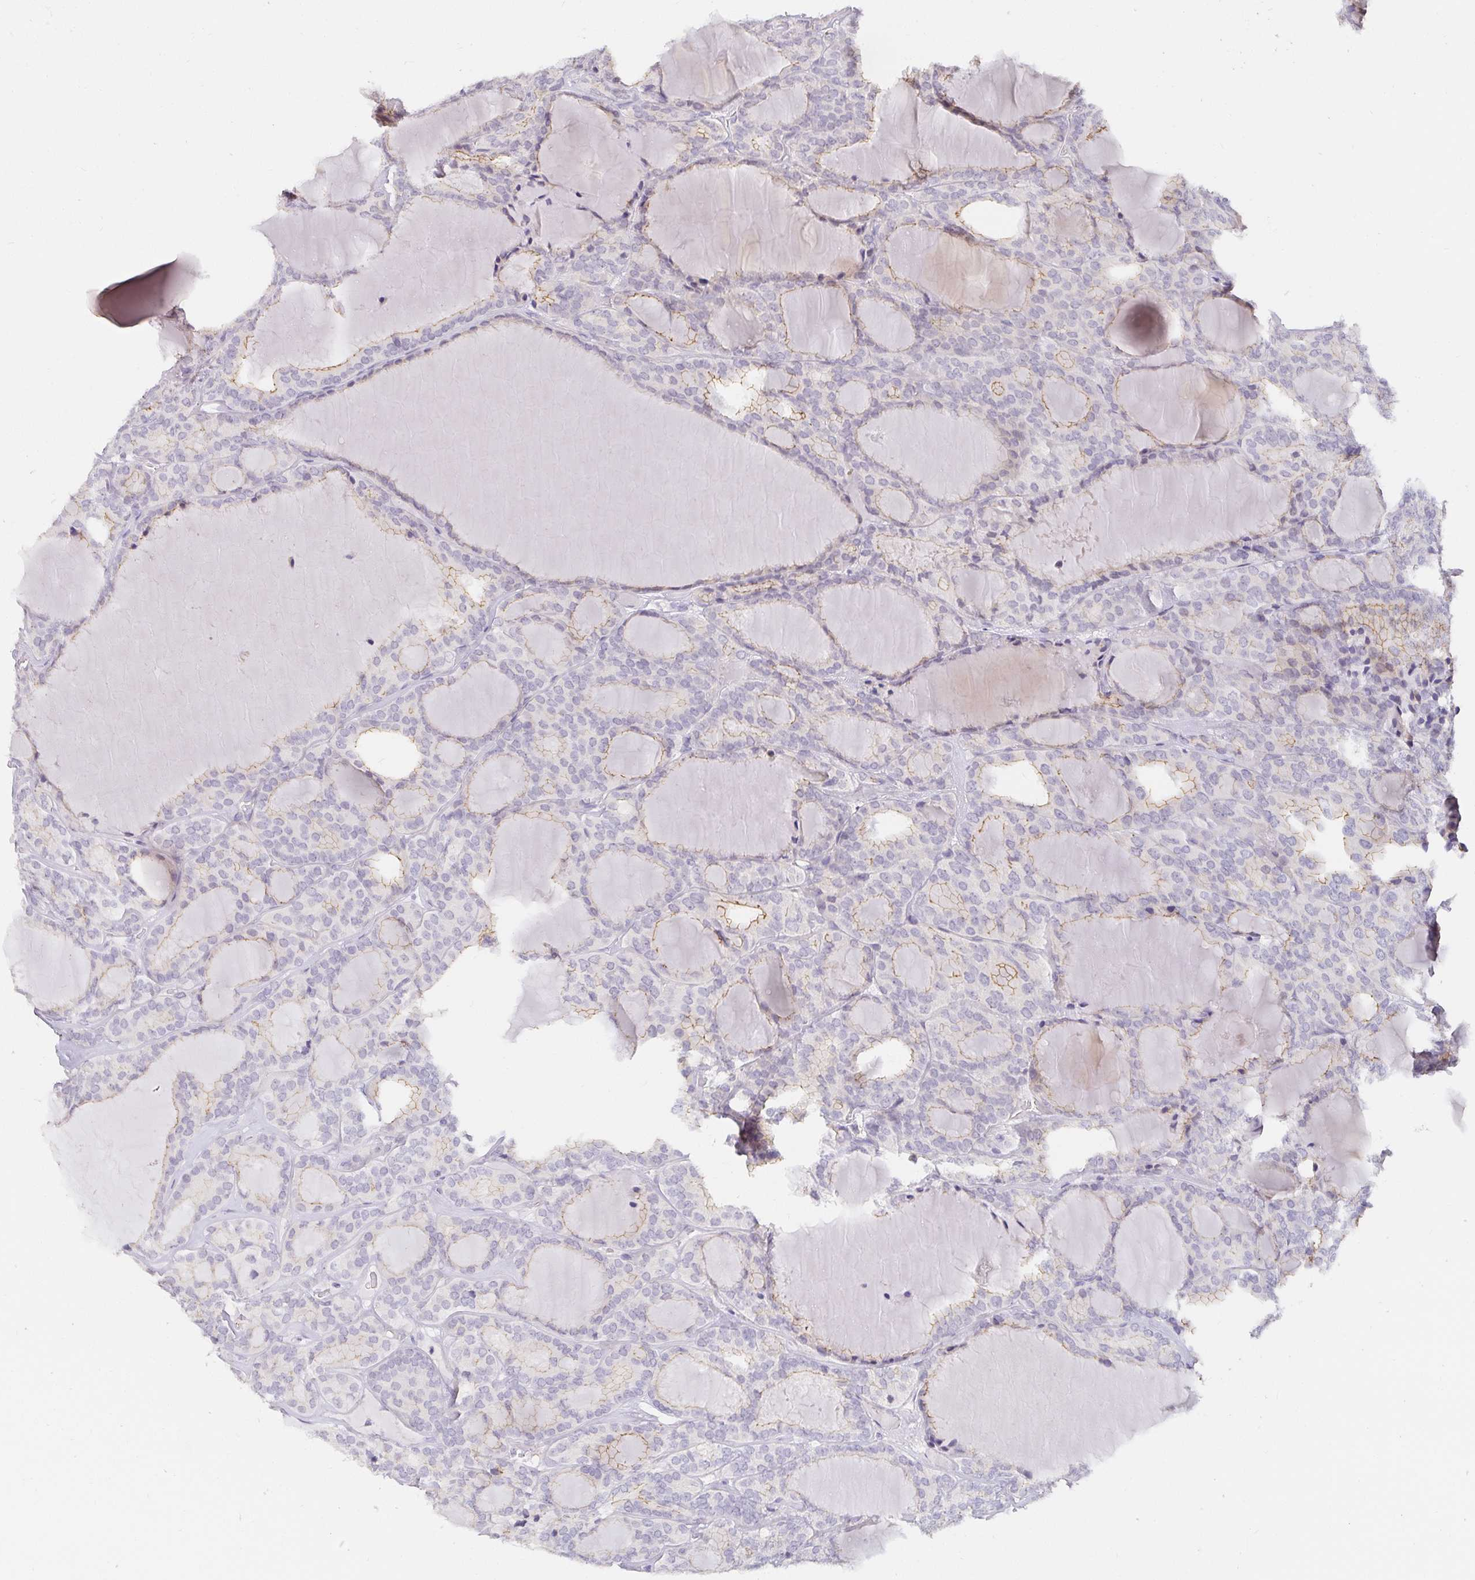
{"staining": {"intensity": "moderate", "quantity": "<25%", "location": "cytoplasmic/membranous"}, "tissue": "thyroid cancer", "cell_type": "Tumor cells", "image_type": "cancer", "snomed": [{"axis": "morphology", "description": "Follicular adenoma carcinoma, NOS"}, {"axis": "topography", "description": "Thyroid gland"}], "caption": "This photomicrograph exhibits thyroid cancer (follicular adenoma carcinoma) stained with IHC to label a protein in brown. The cytoplasmic/membranous of tumor cells show moderate positivity for the protein. Nuclei are counter-stained blue.", "gene": "PDX1", "patient": {"sex": "male", "age": 74}}